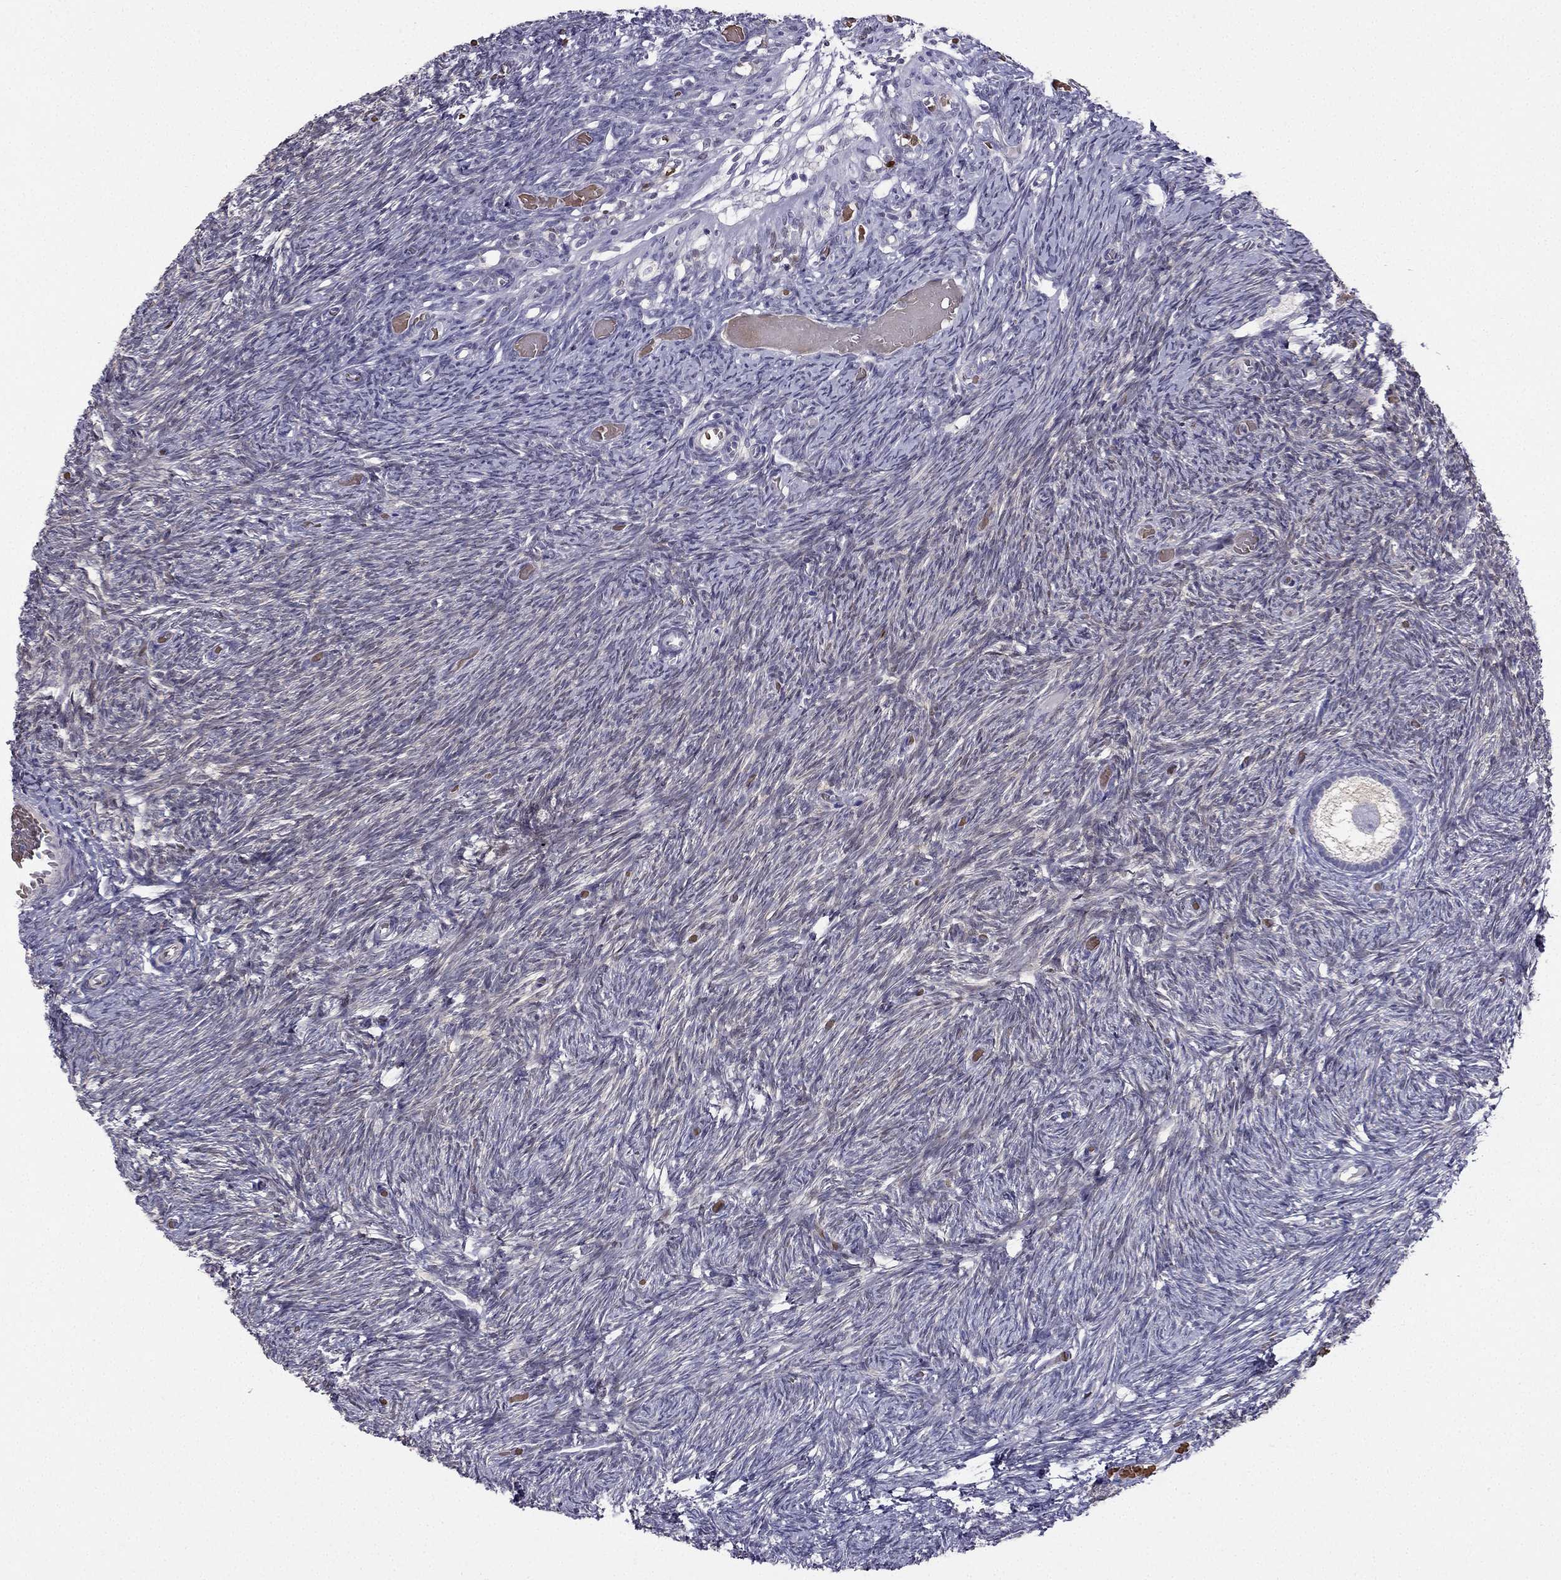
{"staining": {"intensity": "negative", "quantity": "none", "location": "none"}, "tissue": "ovary", "cell_type": "Follicle cells", "image_type": "normal", "snomed": [{"axis": "morphology", "description": "Normal tissue, NOS"}, {"axis": "topography", "description": "Ovary"}], "caption": "IHC image of normal ovary stained for a protein (brown), which displays no expression in follicle cells. (DAB (3,3'-diaminobenzidine) IHC, high magnification).", "gene": "RSPH14", "patient": {"sex": "female", "age": 39}}